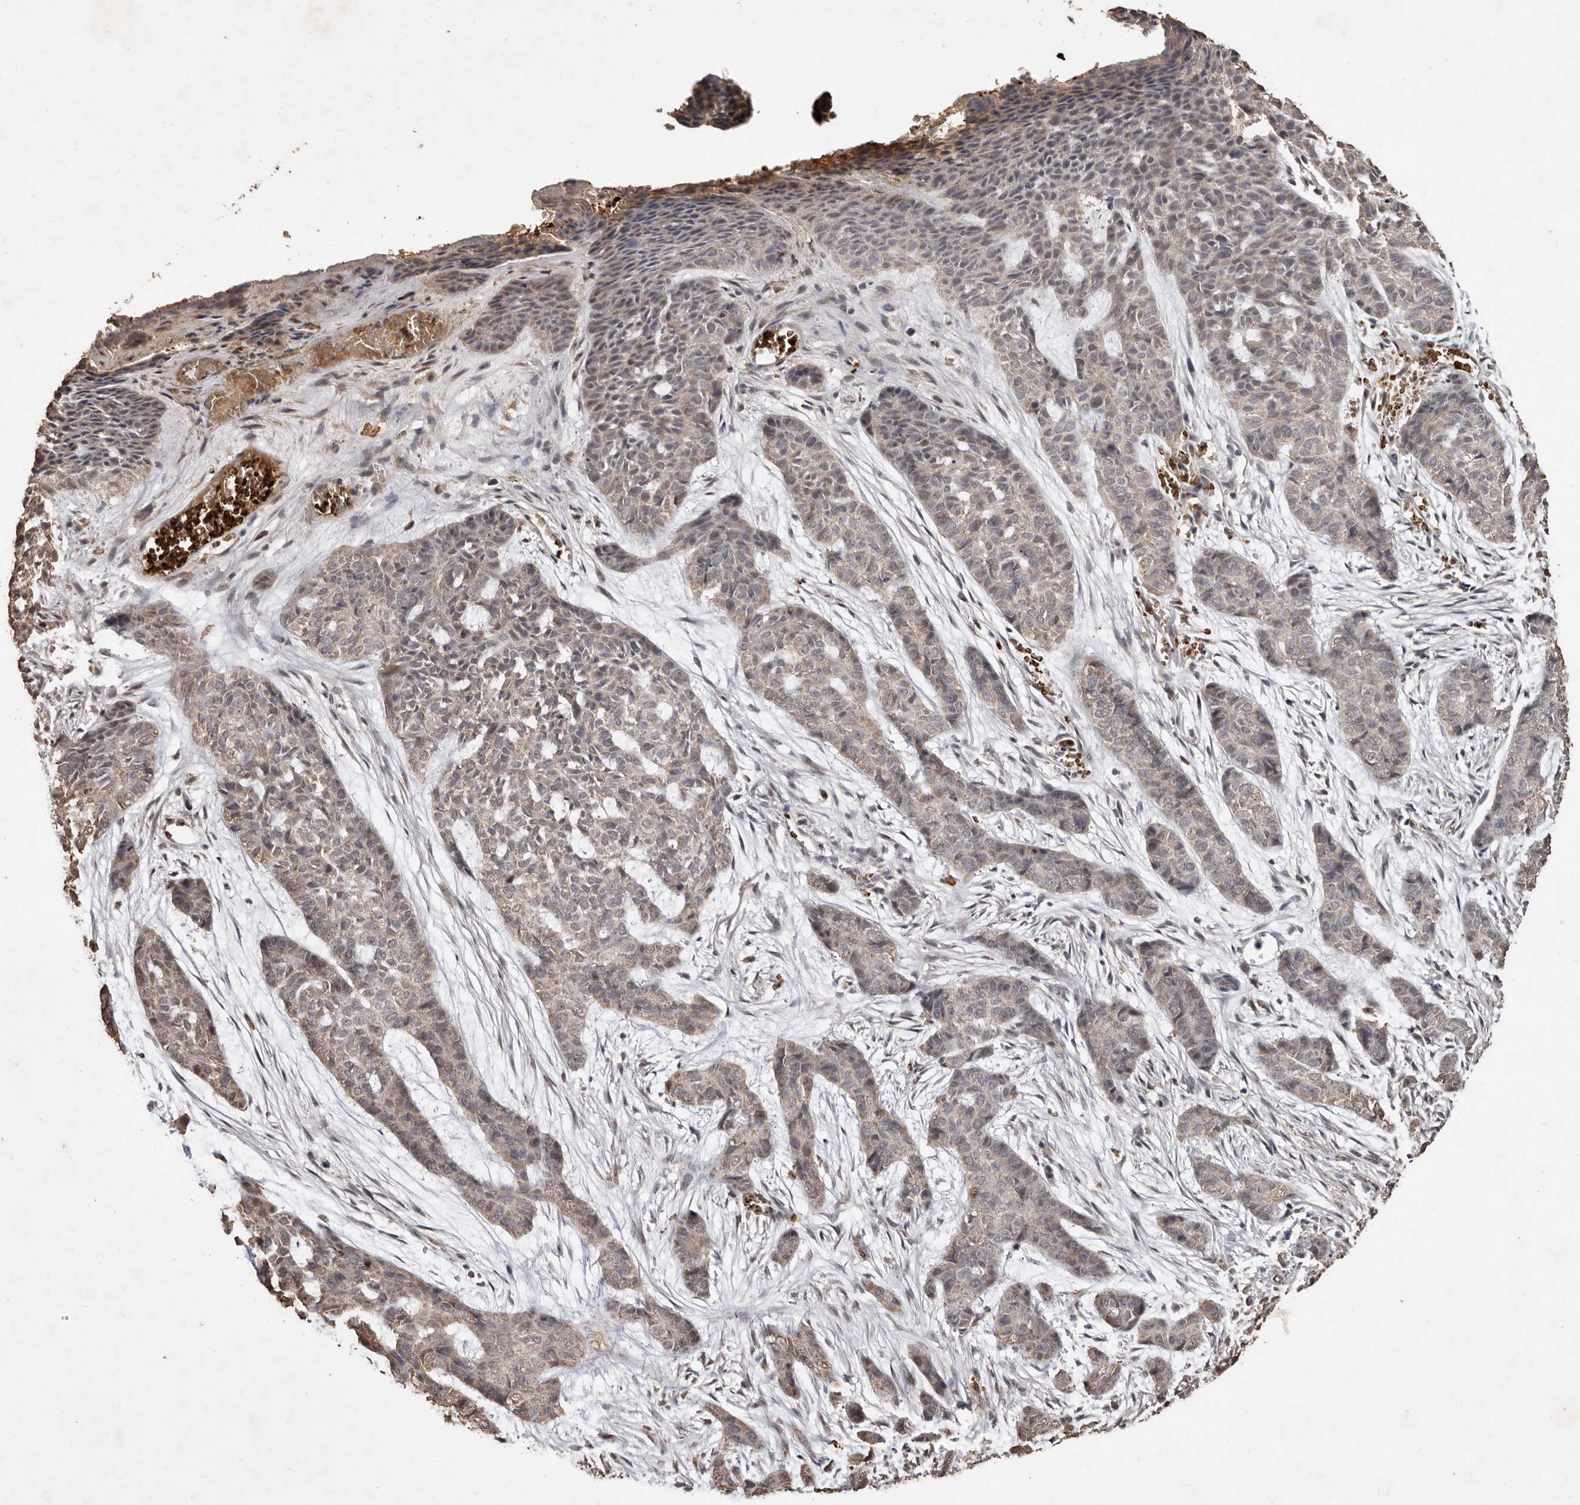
{"staining": {"intensity": "weak", "quantity": "25%-75%", "location": "cytoplasmic/membranous,nuclear"}, "tissue": "skin cancer", "cell_type": "Tumor cells", "image_type": "cancer", "snomed": [{"axis": "morphology", "description": "Basal cell carcinoma"}, {"axis": "topography", "description": "Skin"}], "caption": "Approximately 25%-75% of tumor cells in skin cancer exhibit weak cytoplasmic/membranous and nuclear protein expression as visualized by brown immunohistochemical staining.", "gene": "GRAMD2A", "patient": {"sex": "female", "age": 64}}